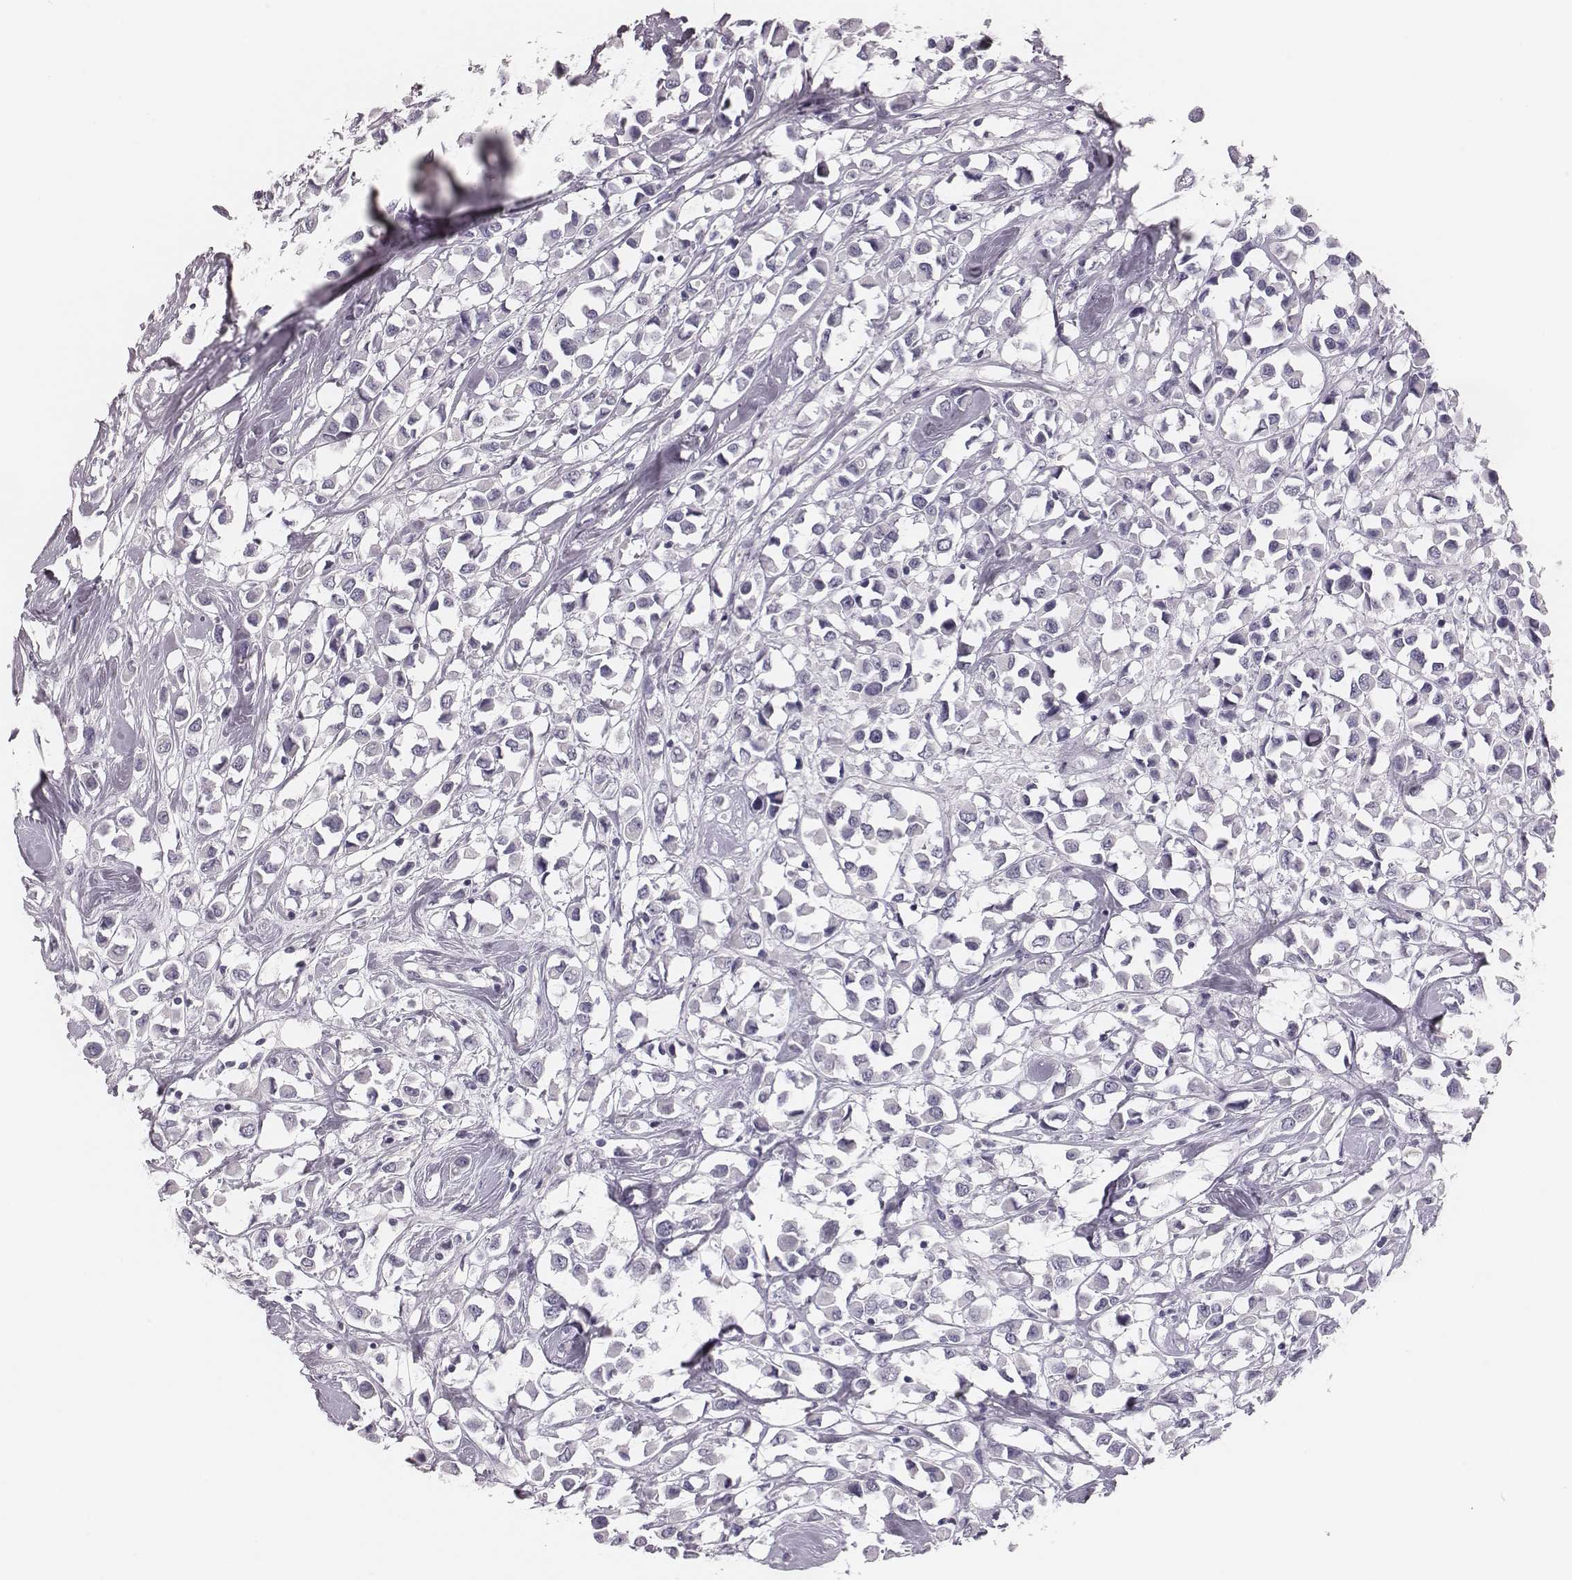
{"staining": {"intensity": "negative", "quantity": "none", "location": "none"}, "tissue": "breast cancer", "cell_type": "Tumor cells", "image_type": "cancer", "snomed": [{"axis": "morphology", "description": "Duct carcinoma"}, {"axis": "topography", "description": "Breast"}], "caption": "A micrograph of breast cancer stained for a protein demonstrates no brown staining in tumor cells. The staining is performed using DAB brown chromogen with nuclei counter-stained in using hematoxylin.", "gene": "CSH1", "patient": {"sex": "female", "age": 61}}